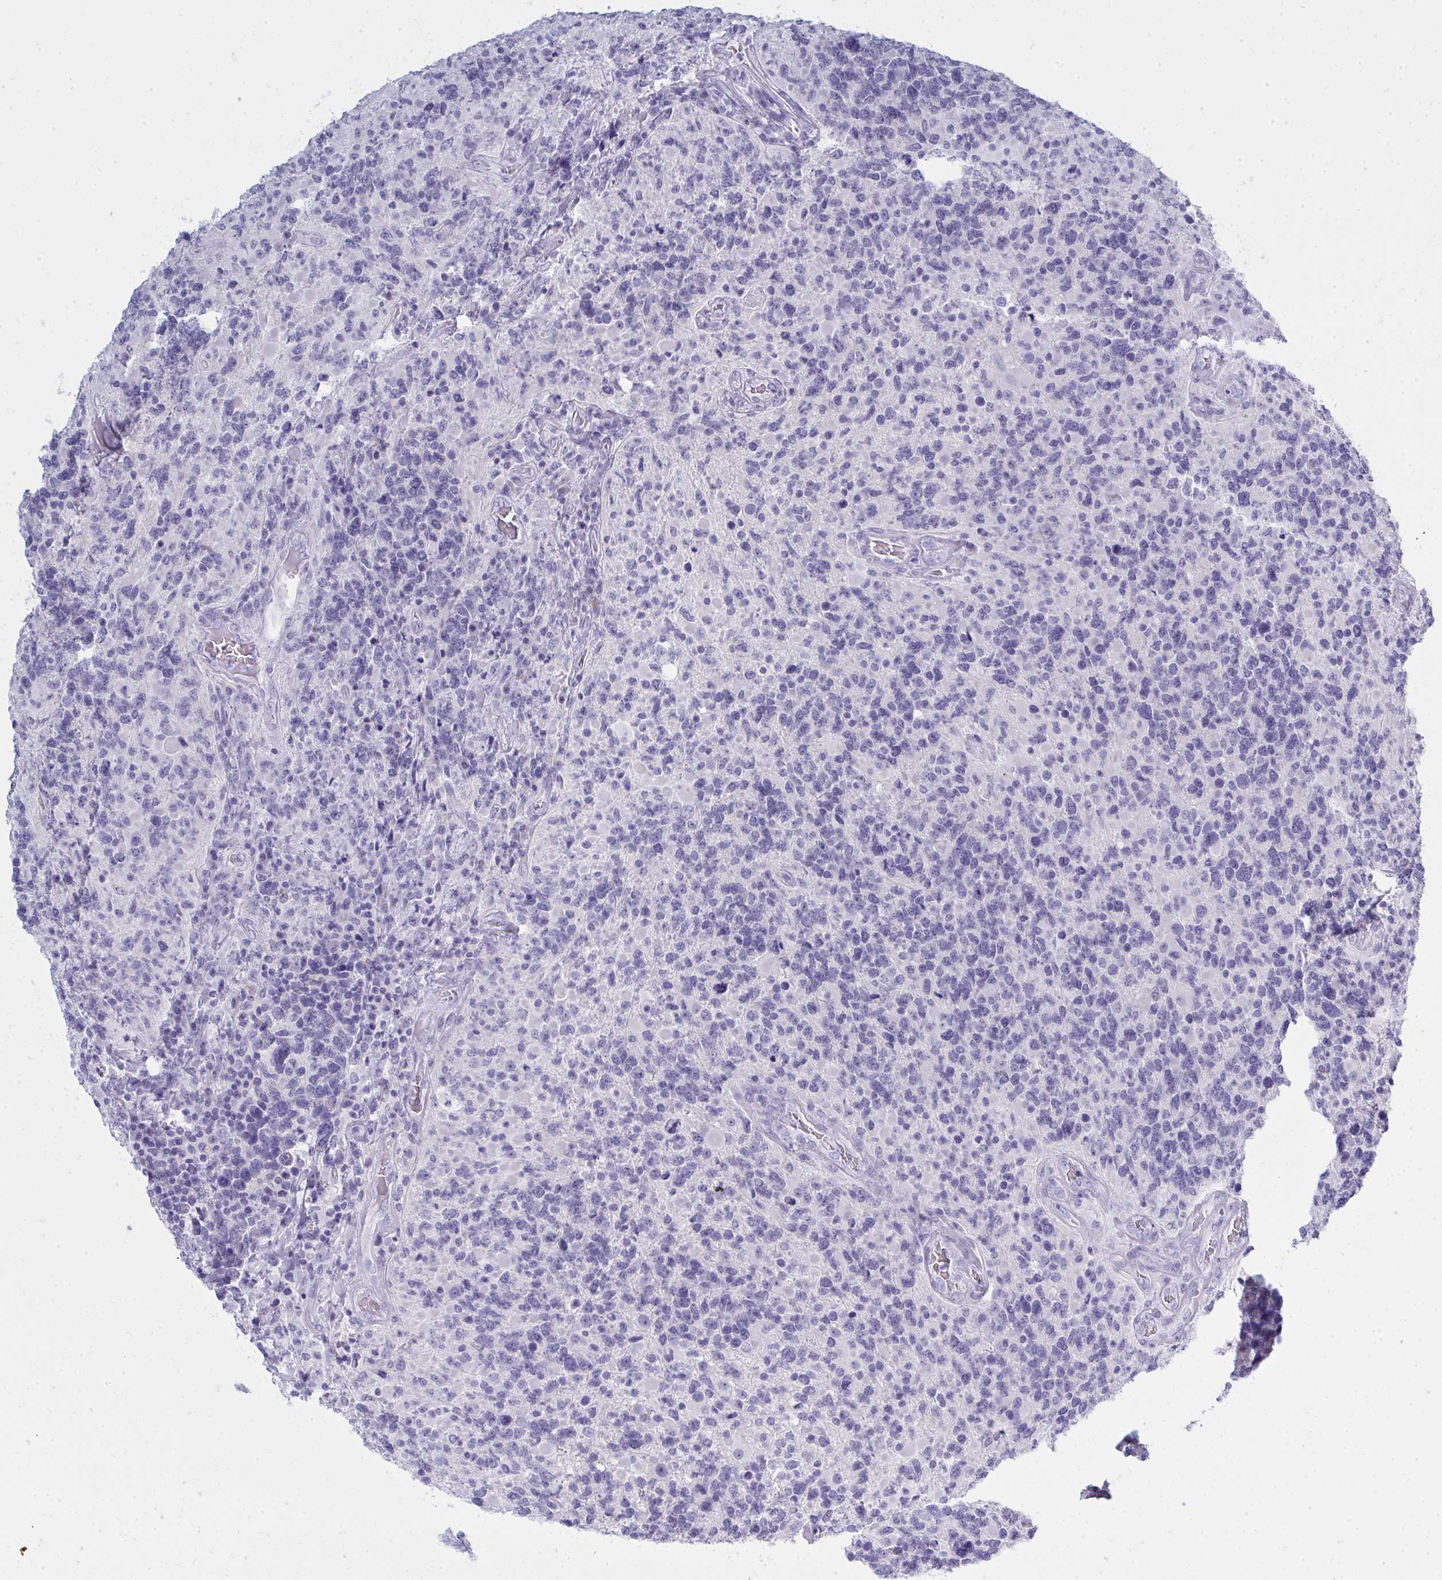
{"staining": {"intensity": "negative", "quantity": "none", "location": "none"}, "tissue": "glioma", "cell_type": "Tumor cells", "image_type": "cancer", "snomed": [{"axis": "morphology", "description": "Glioma, malignant, High grade"}, {"axis": "topography", "description": "Brain"}], "caption": "Image shows no protein positivity in tumor cells of glioma tissue.", "gene": "QDPR", "patient": {"sex": "female", "age": 40}}